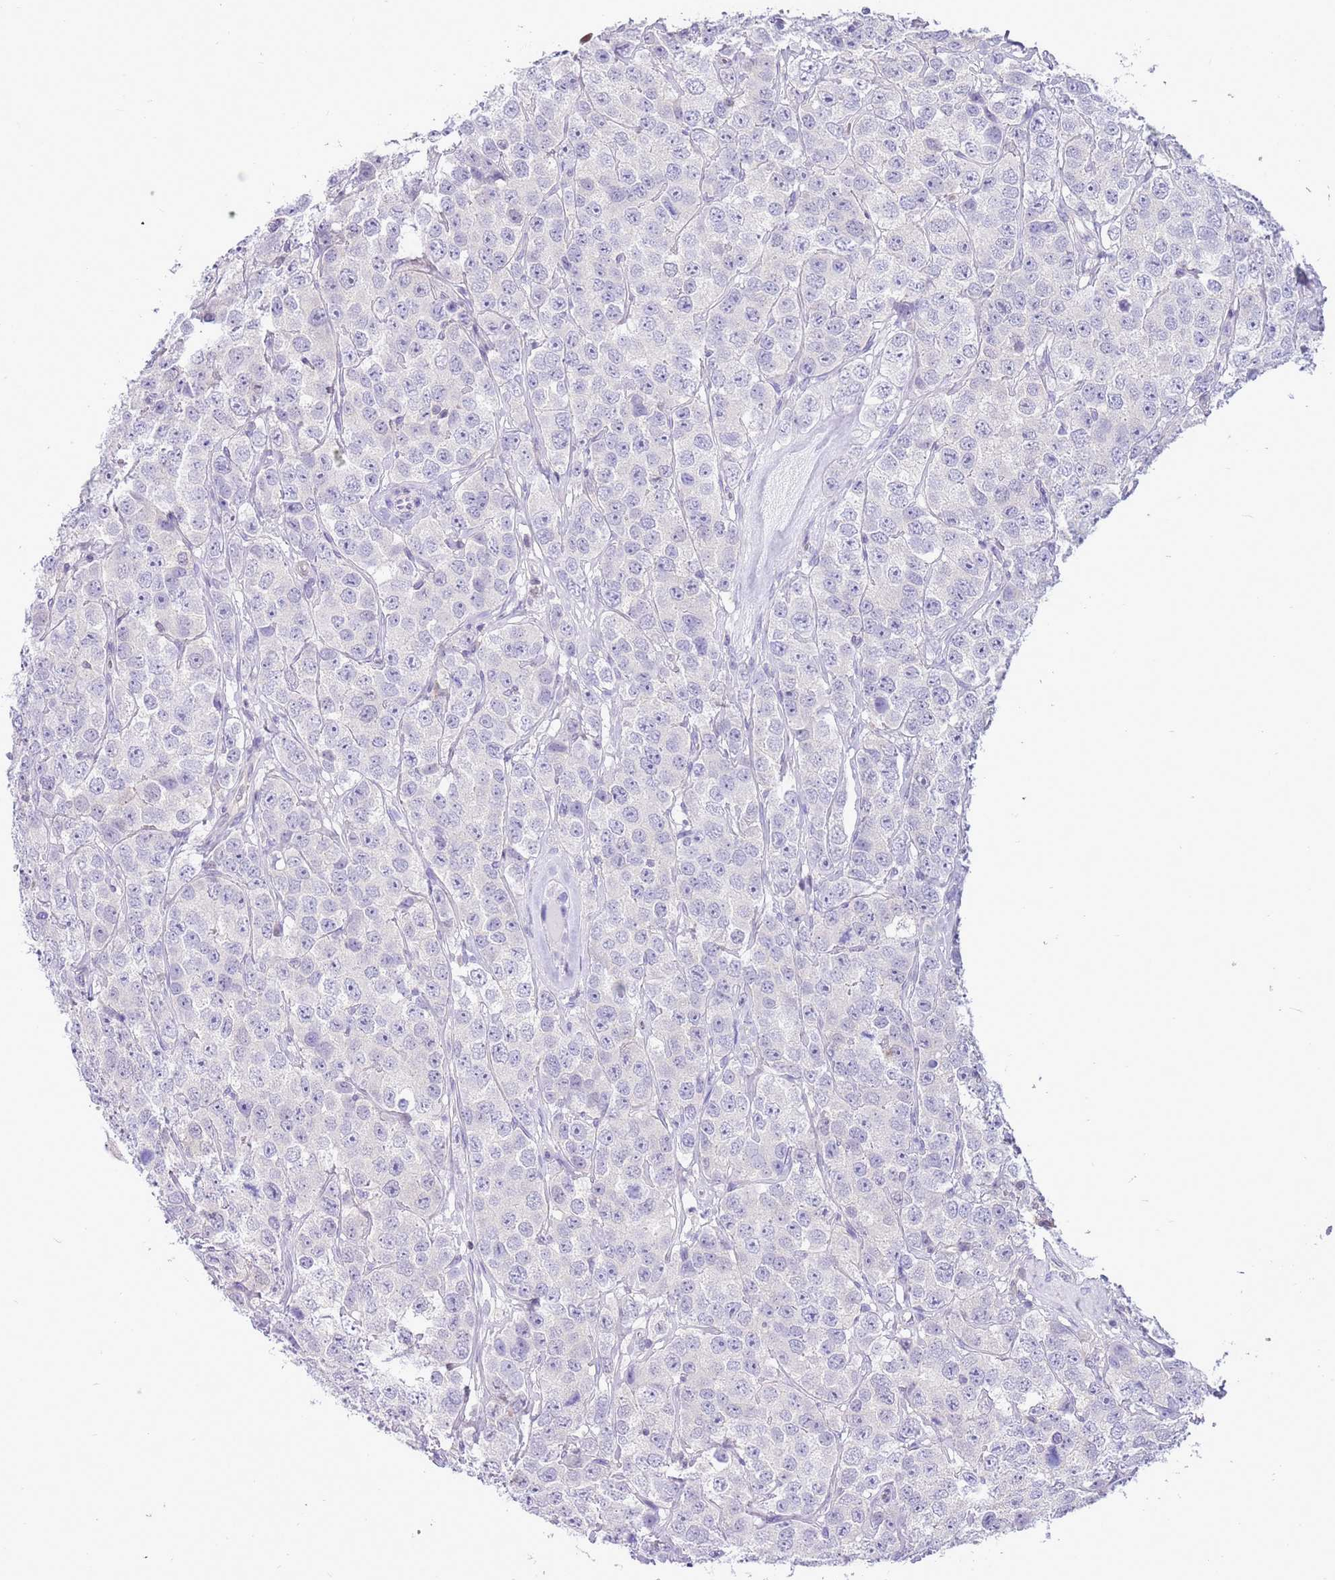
{"staining": {"intensity": "negative", "quantity": "none", "location": "none"}, "tissue": "testis cancer", "cell_type": "Tumor cells", "image_type": "cancer", "snomed": [{"axis": "morphology", "description": "Seminoma, NOS"}, {"axis": "topography", "description": "Testis"}], "caption": "Tumor cells show no significant protein staining in testis cancer. The staining is performed using DAB (3,3'-diaminobenzidine) brown chromogen with nuclei counter-stained in using hematoxylin.", "gene": "DDI2", "patient": {"sex": "male", "age": 28}}